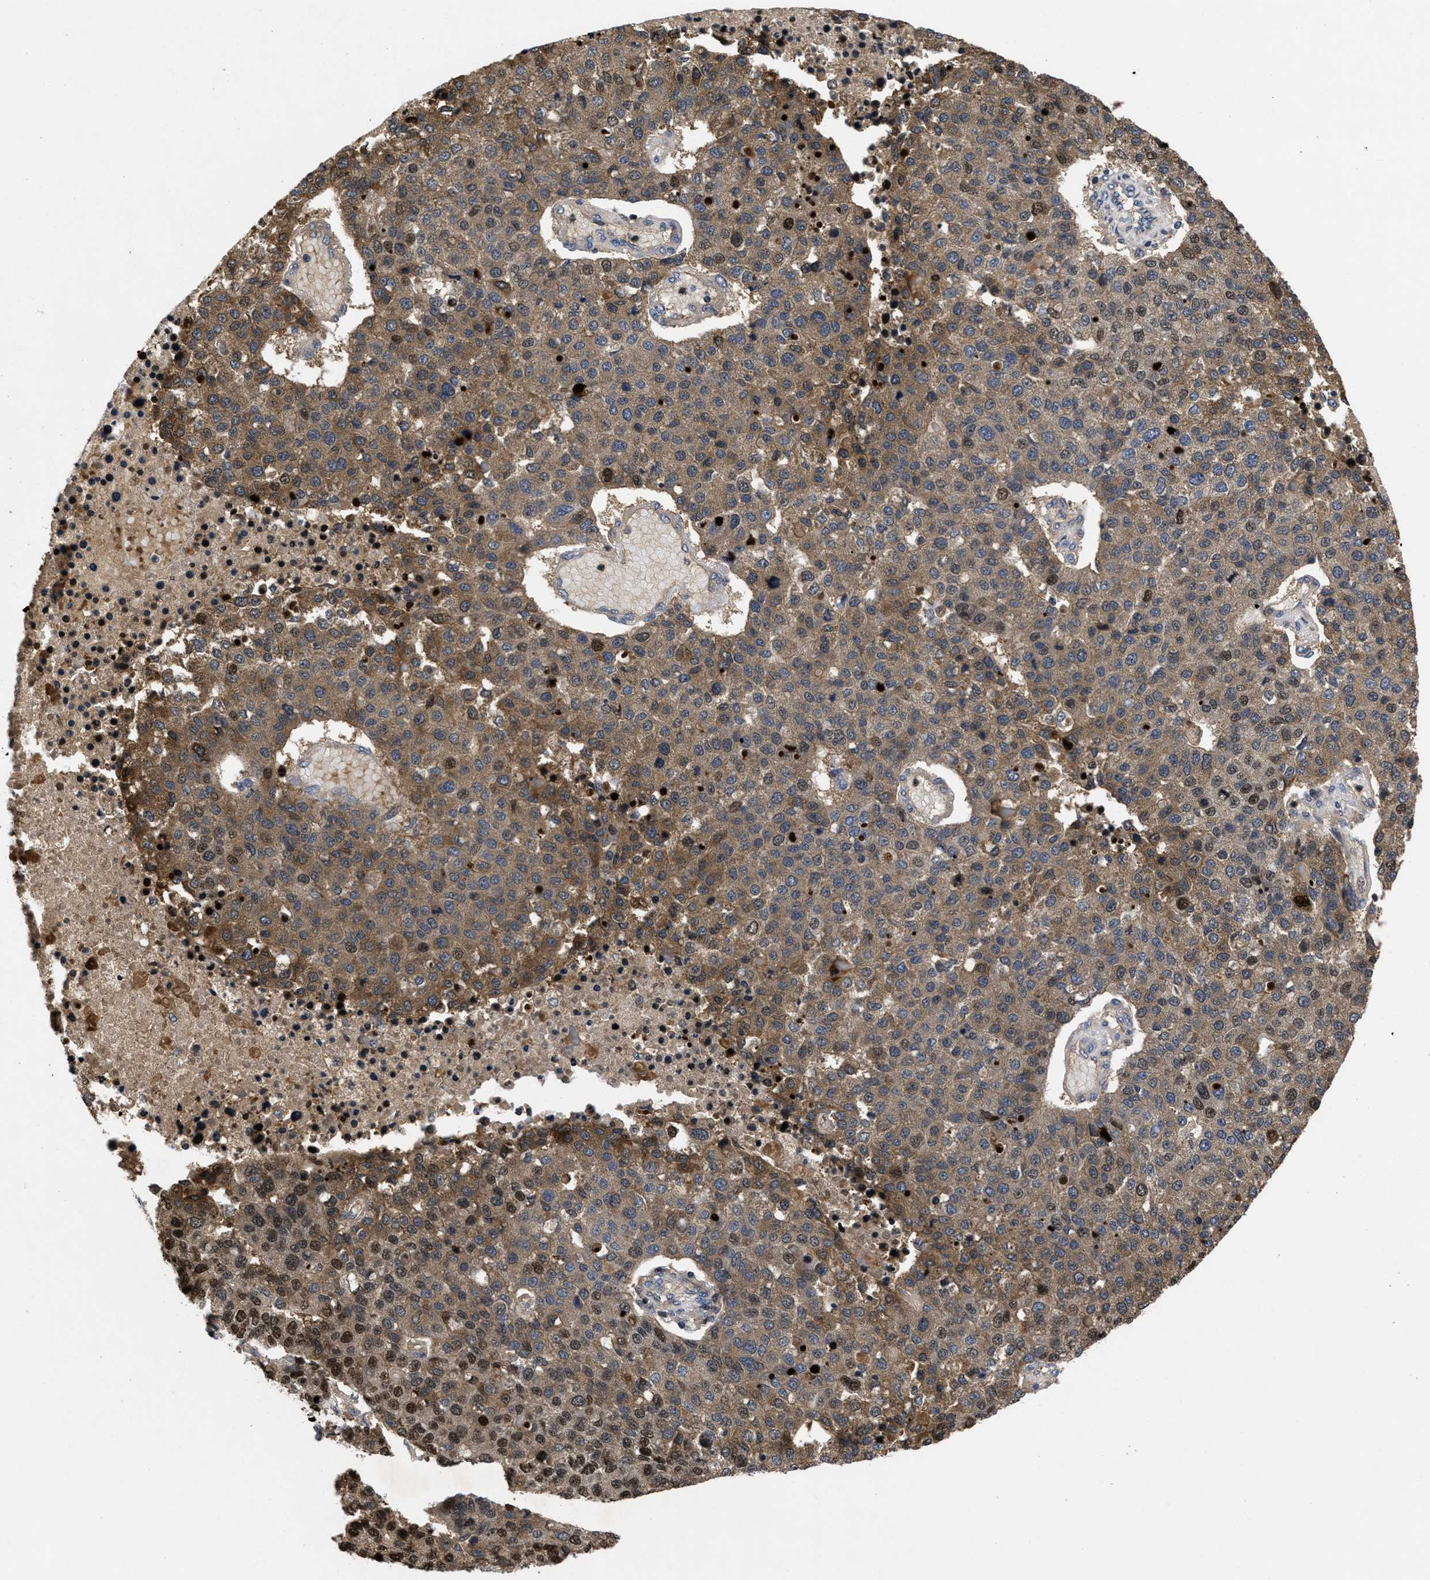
{"staining": {"intensity": "moderate", "quantity": ">75%", "location": "cytoplasmic/membranous,nuclear"}, "tissue": "pancreatic cancer", "cell_type": "Tumor cells", "image_type": "cancer", "snomed": [{"axis": "morphology", "description": "Adenocarcinoma, NOS"}, {"axis": "topography", "description": "Pancreas"}], "caption": "The micrograph displays a brown stain indicating the presence of a protein in the cytoplasmic/membranous and nuclear of tumor cells in adenocarcinoma (pancreatic). (IHC, brightfield microscopy, high magnification).", "gene": "FAM200A", "patient": {"sex": "female", "age": 61}}